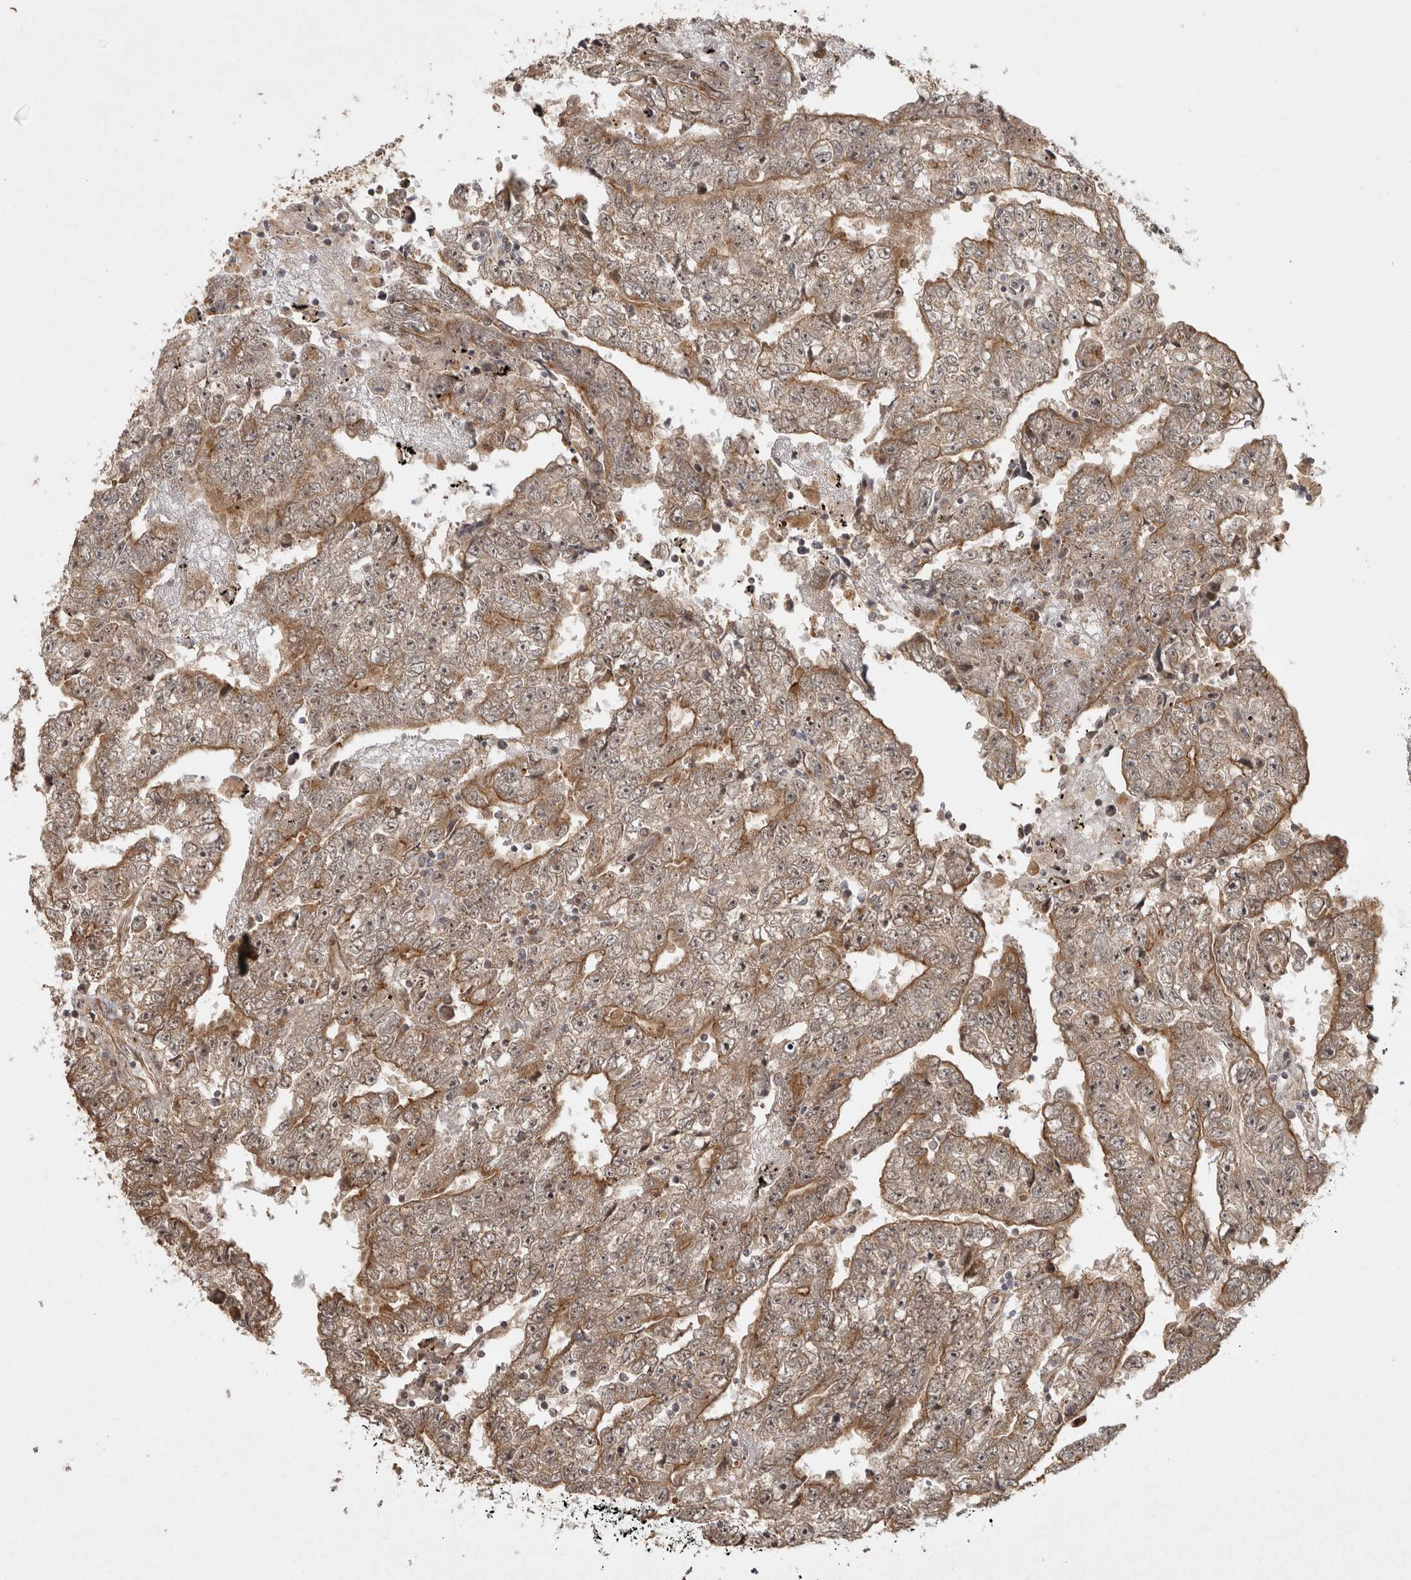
{"staining": {"intensity": "moderate", "quantity": "25%-75%", "location": "cytoplasmic/membranous"}, "tissue": "testis cancer", "cell_type": "Tumor cells", "image_type": "cancer", "snomed": [{"axis": "morphology", "description": "Carcinoma, Embryonal, NOS"}, {"axis": "topography", "description": "Testis"}], "caption": "Tumor cells reveal medium levels of moderate cytoplasmic/membranous positivity in about 25%-75% of cells in embryonal carcinoma (testis). The staining was performed using DAB (3,3'-diaminobenzidine) to visualize the protein expression in brown, while the nuclei were stained in blue with hematoxylin (Magnification: 20x).", "gene": "CAMSAP2", "patient": {"sex": "male", "age": 25}}